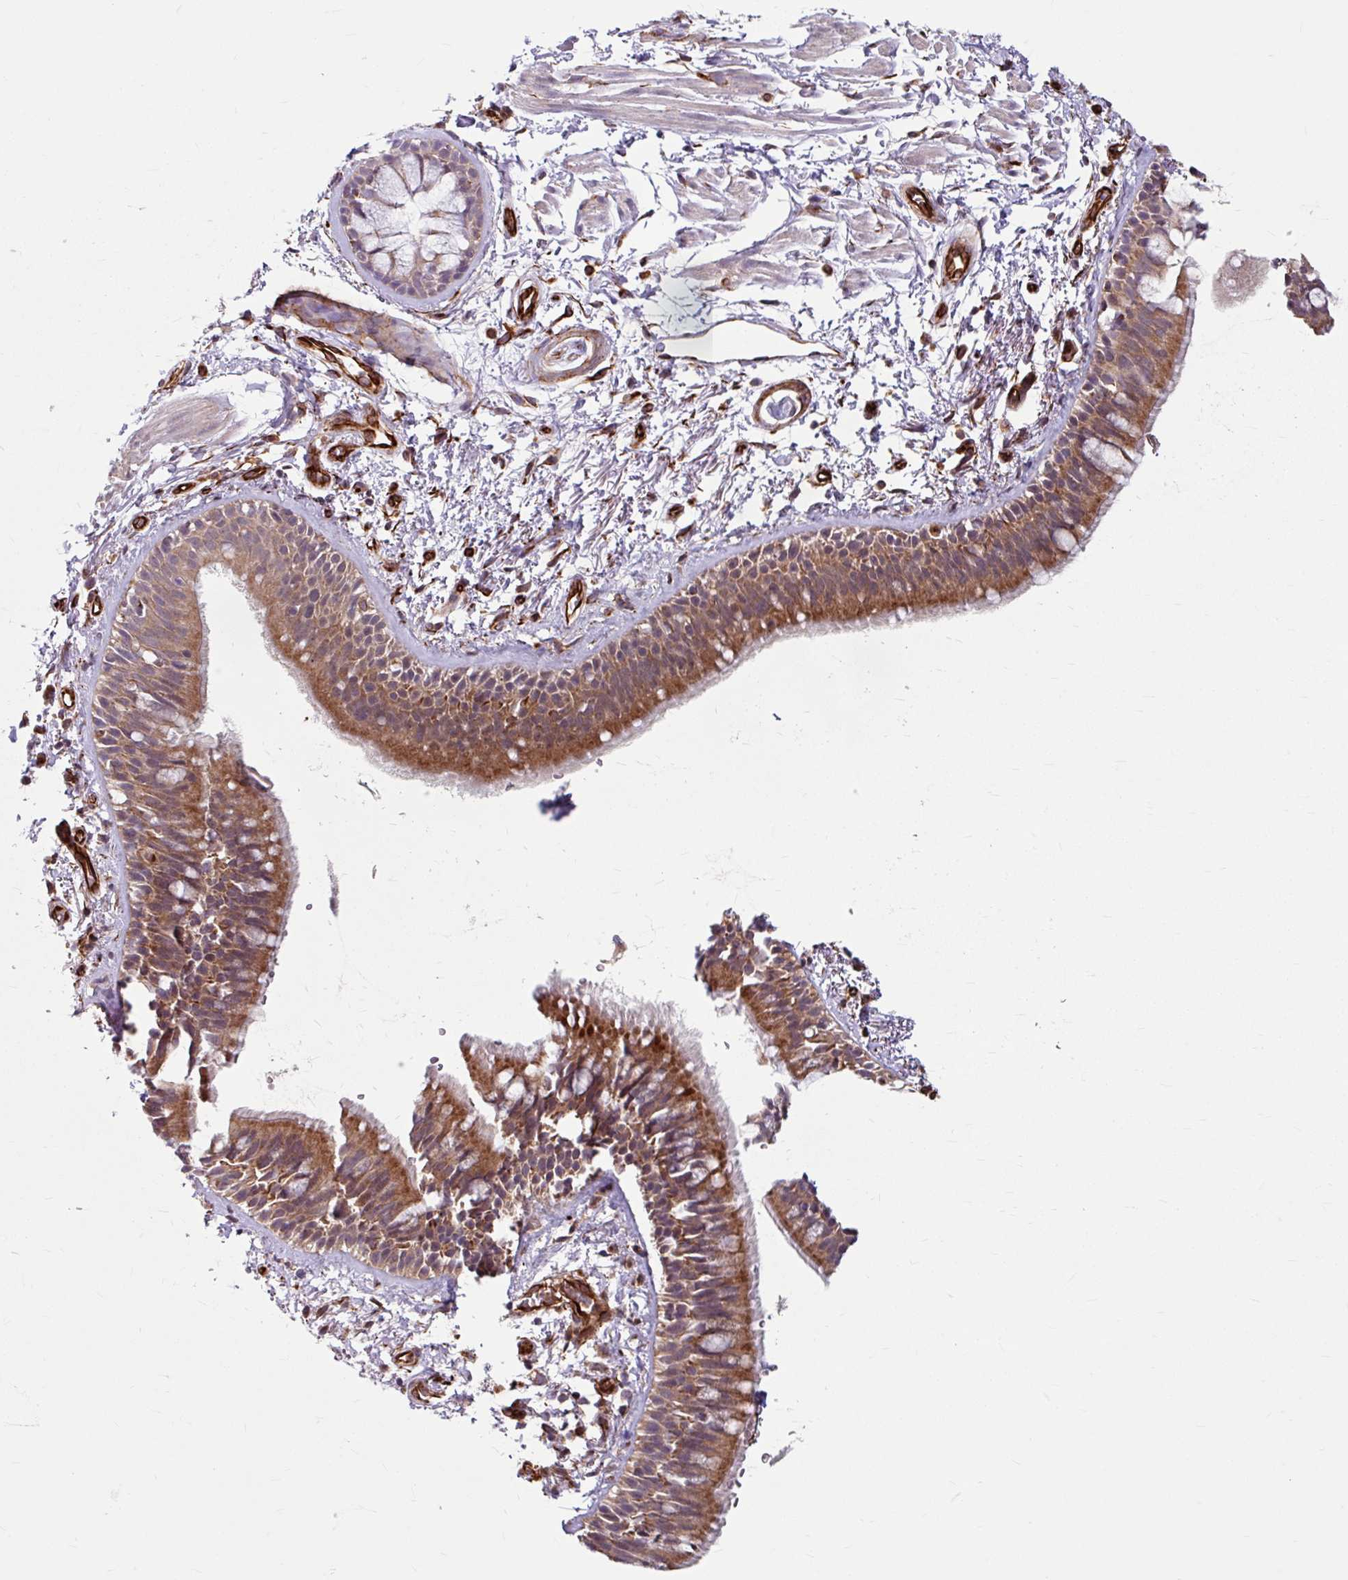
{"staining": {"intensity": "moderate", "quantity": ">75%", "location": "cytoplasmic/membranous"}, "tissue": "bronchus", "cell_type": "Respiratory epithelial cells", "image_type": "normal", "snomed": [{"axis": "morphology", "description": "Normal tissue, NOS"}, {"axis": "morphology", "description": "Squamous cell carcinoma, NOS"}, {"axis": "topography", "description": "Bronchus"}, {"axis": "topography", "description": "Lung"}], "caption": "Immunohistochemical staining of unremarkable bronchus exhibits moderate cytoplasmic/membranous protein positivity in about >75% of respiratory epithelial cells.", "gene": "DAAM2", "patient": {"sex": "female", "age": 70}}